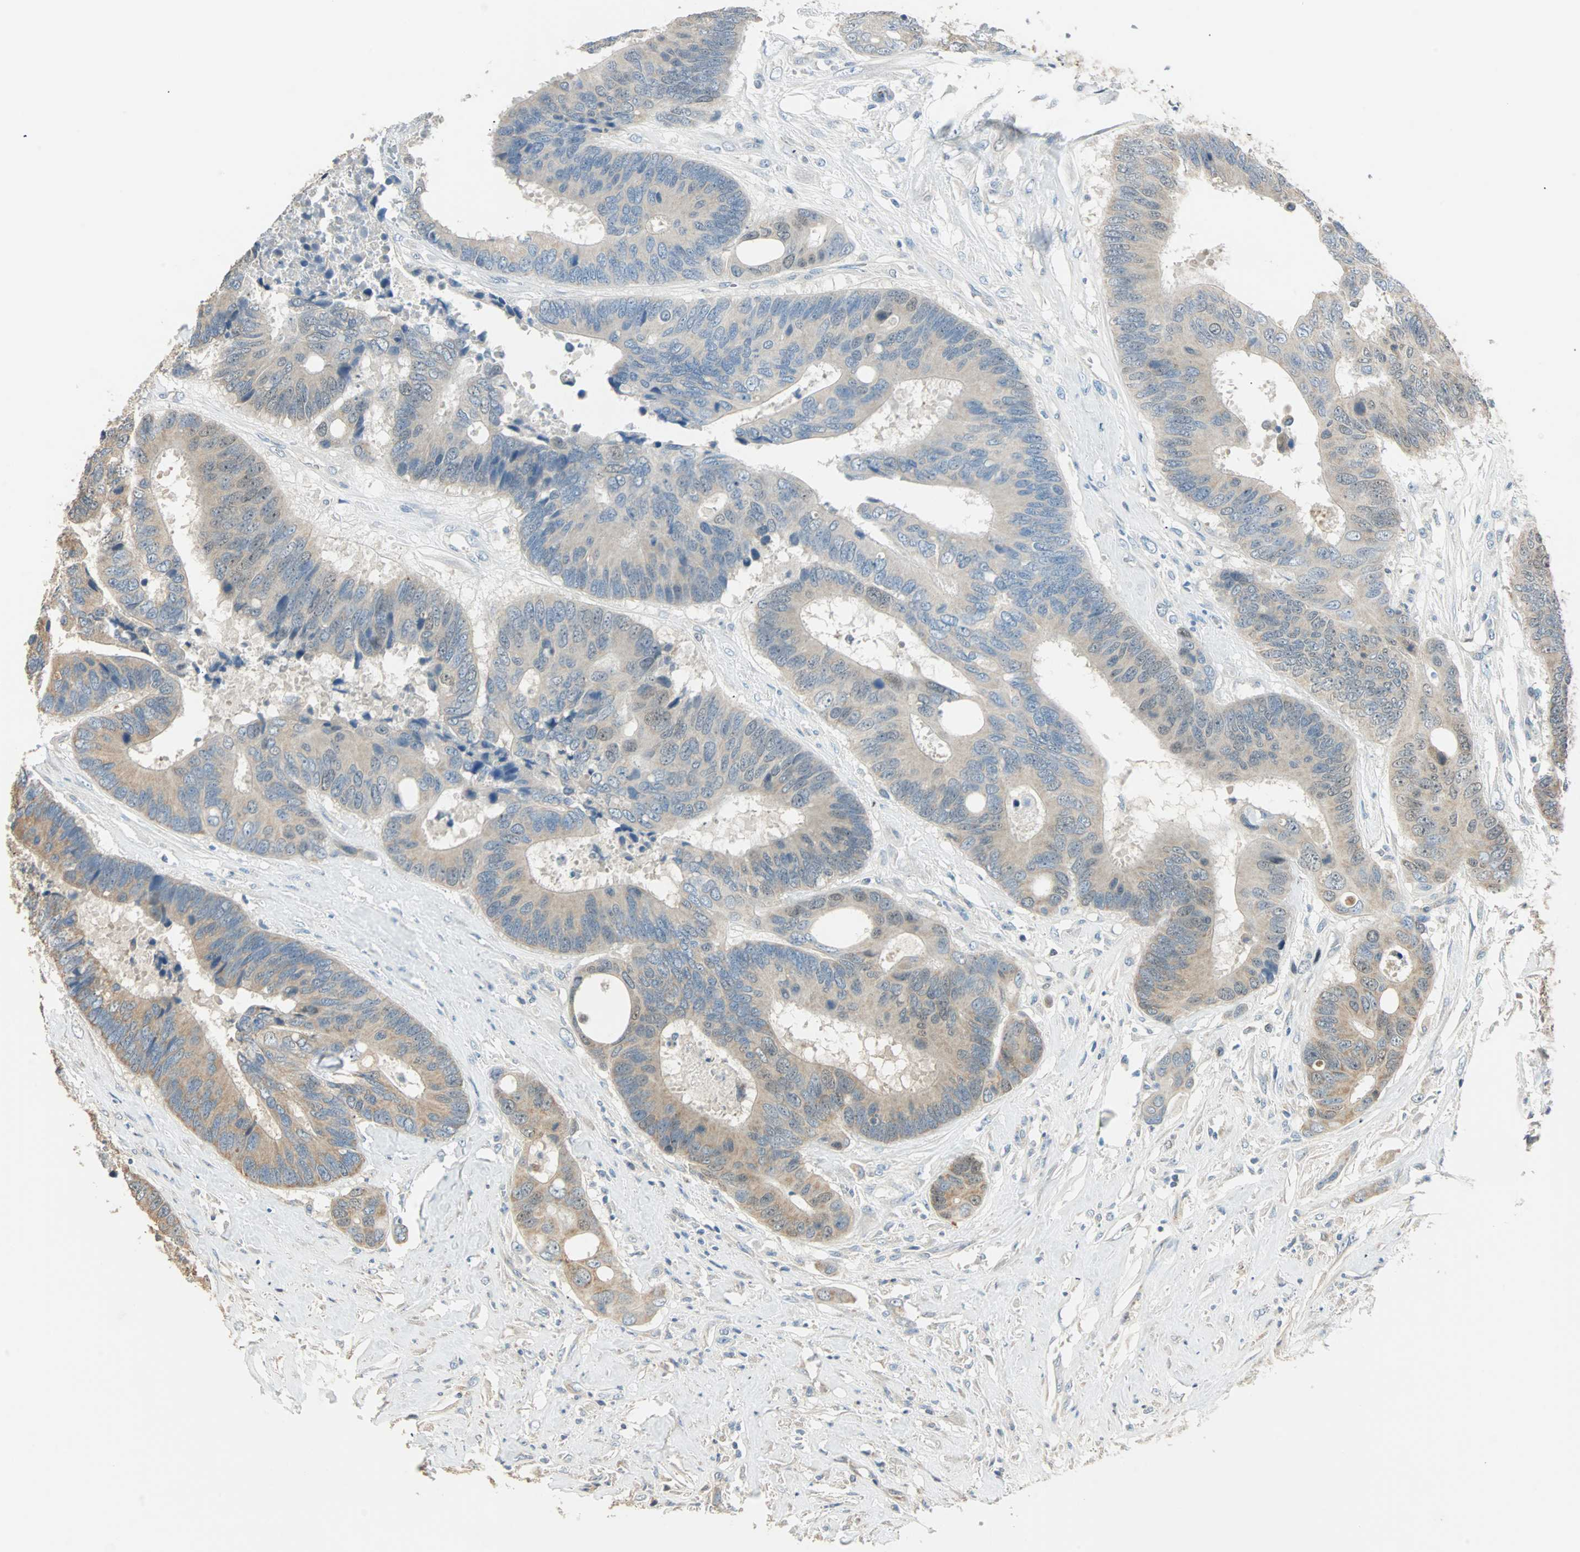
{"staining": {"intensity": "weak", "quantity": "25%-75%", "location": "cytoplasmic/membranous"}, "tissue": "colorectal cancer", "cell_type": "Tumor cells", "image_type": "cancer", "snomed": [{"axis": "morphology", "description": "Adenocarcinoma, NOS"}, {"axis": "topography", "description": "Rectum"}], "caption": "Immunohistochemical staining of human colorectal cancer reveals weak cytoplasmic/membranous protein expression in approximately 25%-75% of tumor cells.", "gene": "RAD18", "patient": {"sex": "male", "age": 55}}